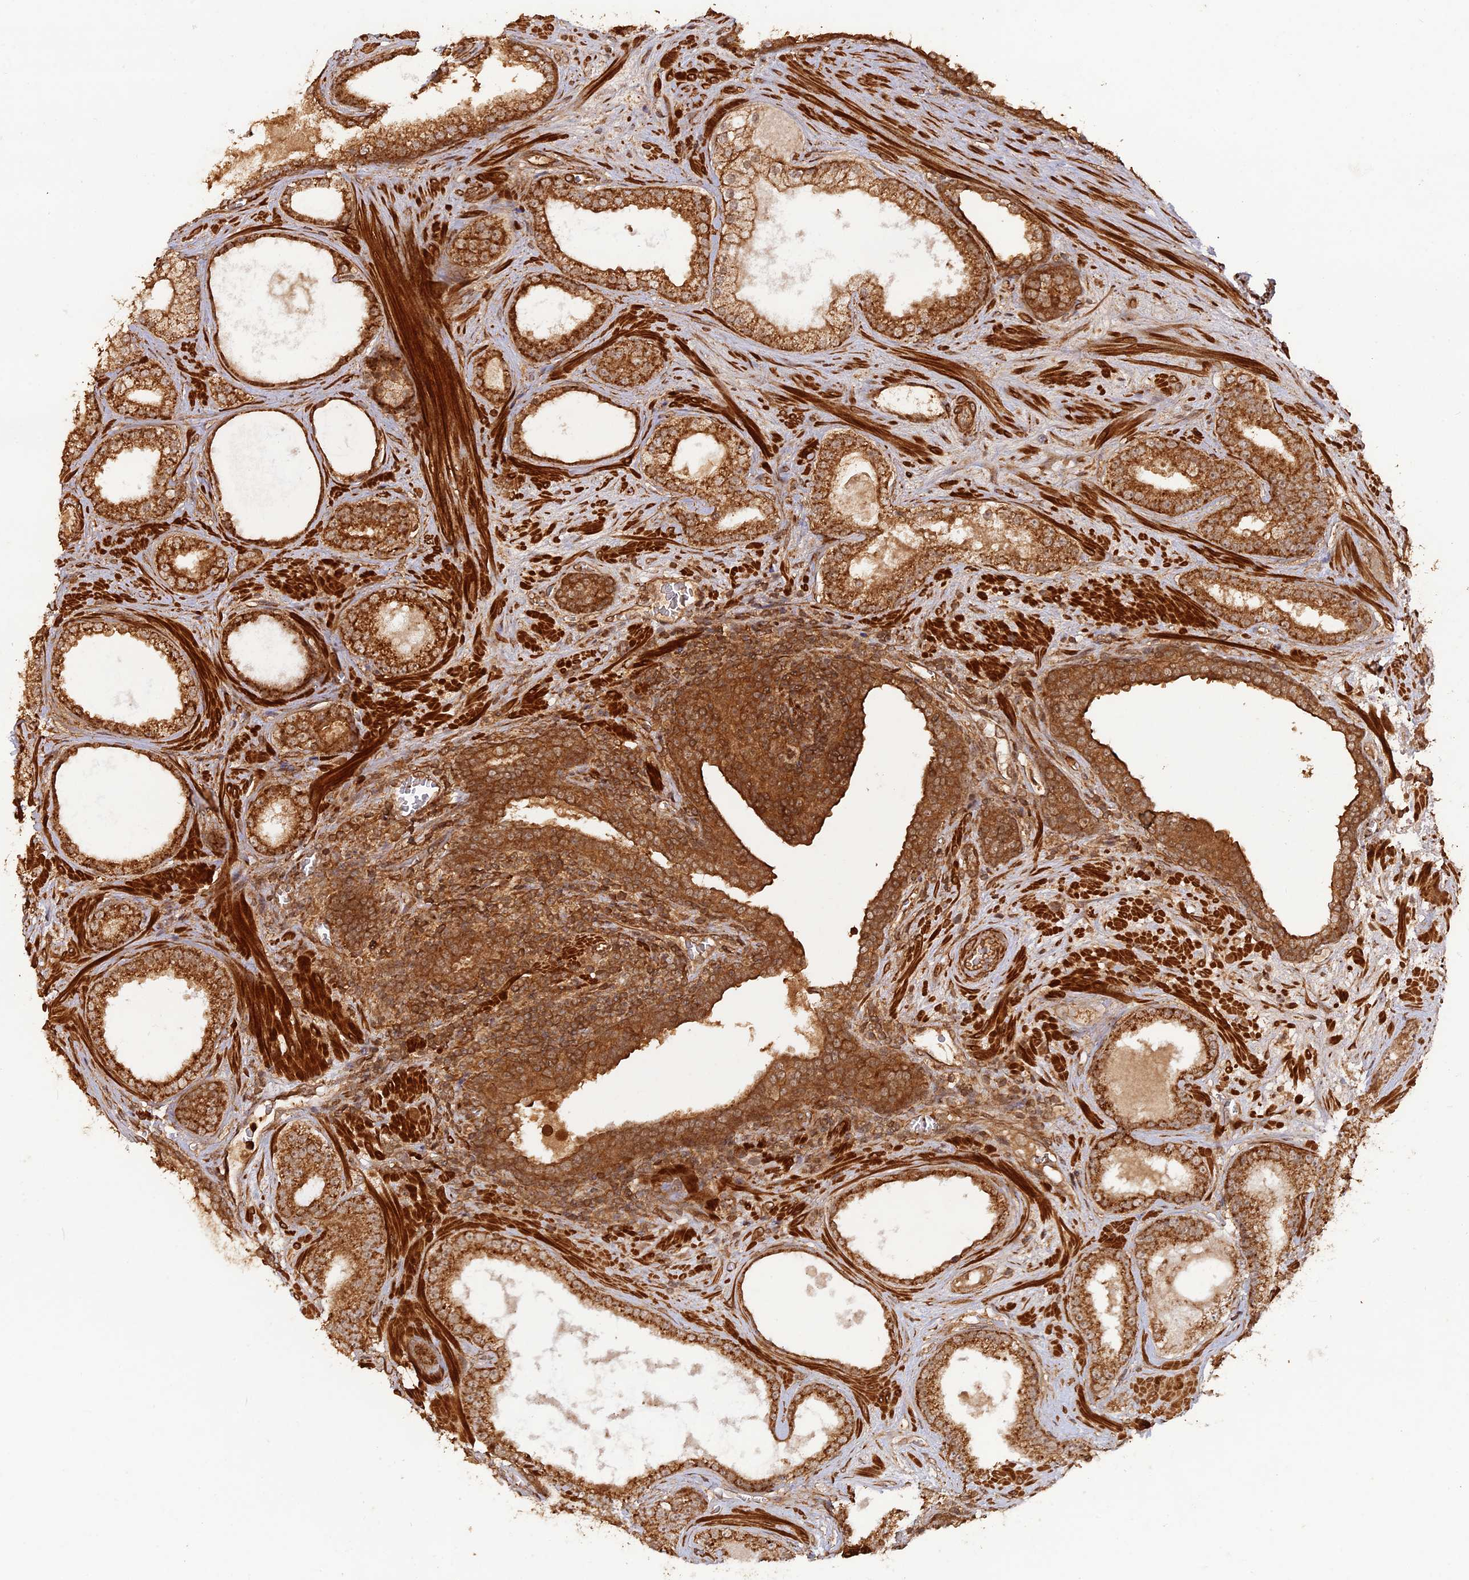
{"staining": {"intensity": "strong", "quantity": ">75%", "location": "cytoplasmic/membranous"}, "tissue": "prostate cancer", "cell_type": "Tumor cells", "image_type": "cancer", "snomed": [{"axis": "morphology", "description": "Adenocarcinoma, Low grade"}, {"axis": "topography", "description": "Prostate"}], "caption": "Protein staining by immunohistochemistry (IHC) displays strong cytoplasmic/membranous staining in approximately >75% of tumor cells in prostate cancer (low-grade adenocarcinoma). The protein of interest is stained brown, and the nuclei are stained in blue (DAB IHC with brightfield microscopy, high magnification).", "gene": "CCDC174", "patient": {"sex": "male", "age": 57}}